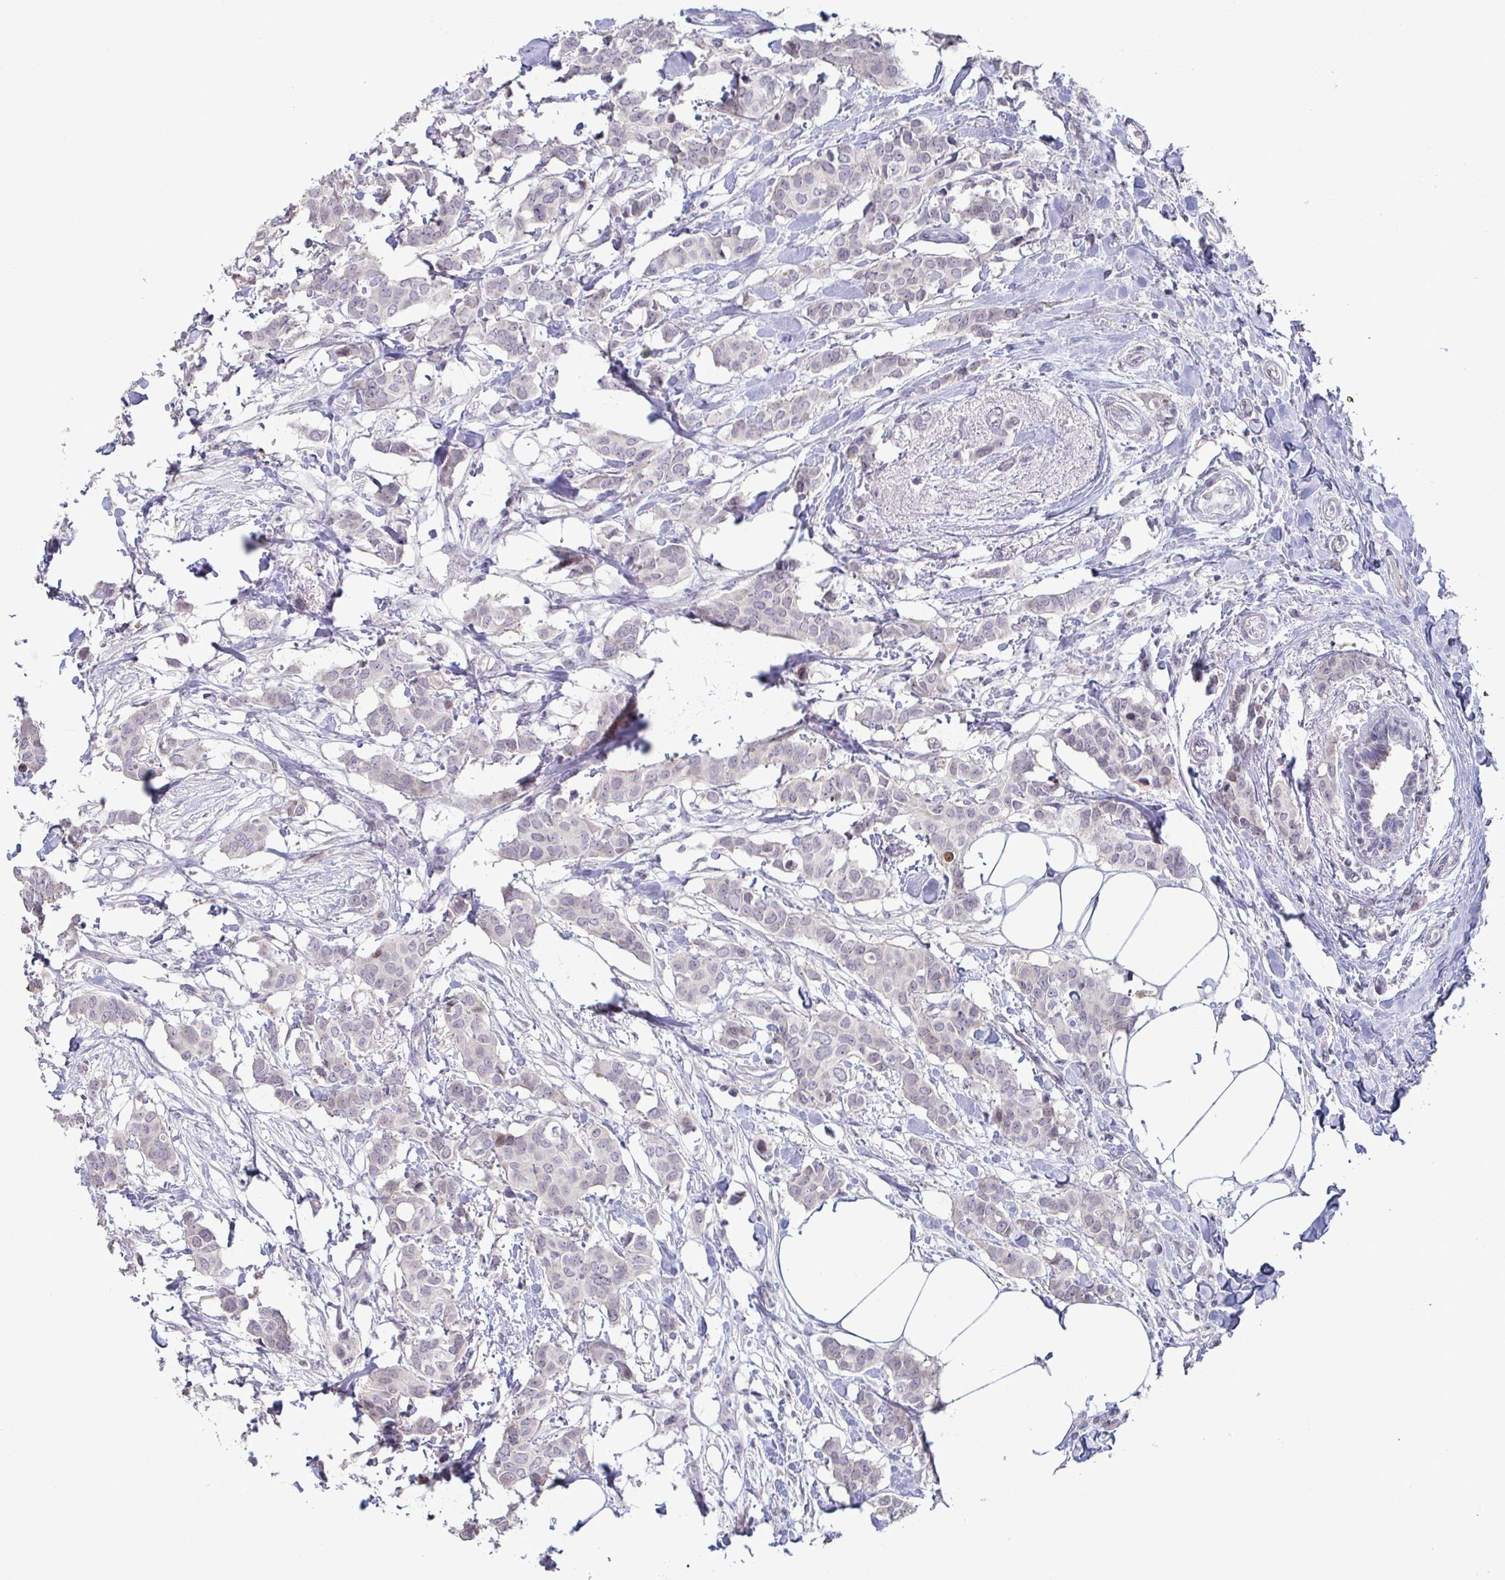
{"staining": {"intensity": "negative", "quantity": "none", "location": "none"}, "tissue": "breast cancer", "cell_type": "Tumor cells", "image_type": "cancer", "snomed": [{"axis": "morphology", "description": "Duct carcinoma"}, {"axis": "topography", "description": "Breast"}], "caption": "Tumor cells are negative for brown protein staining in breast intraductal carcinoma.", "gene": "GSTM1", "patient": {"sex": "female", "age": 62}}